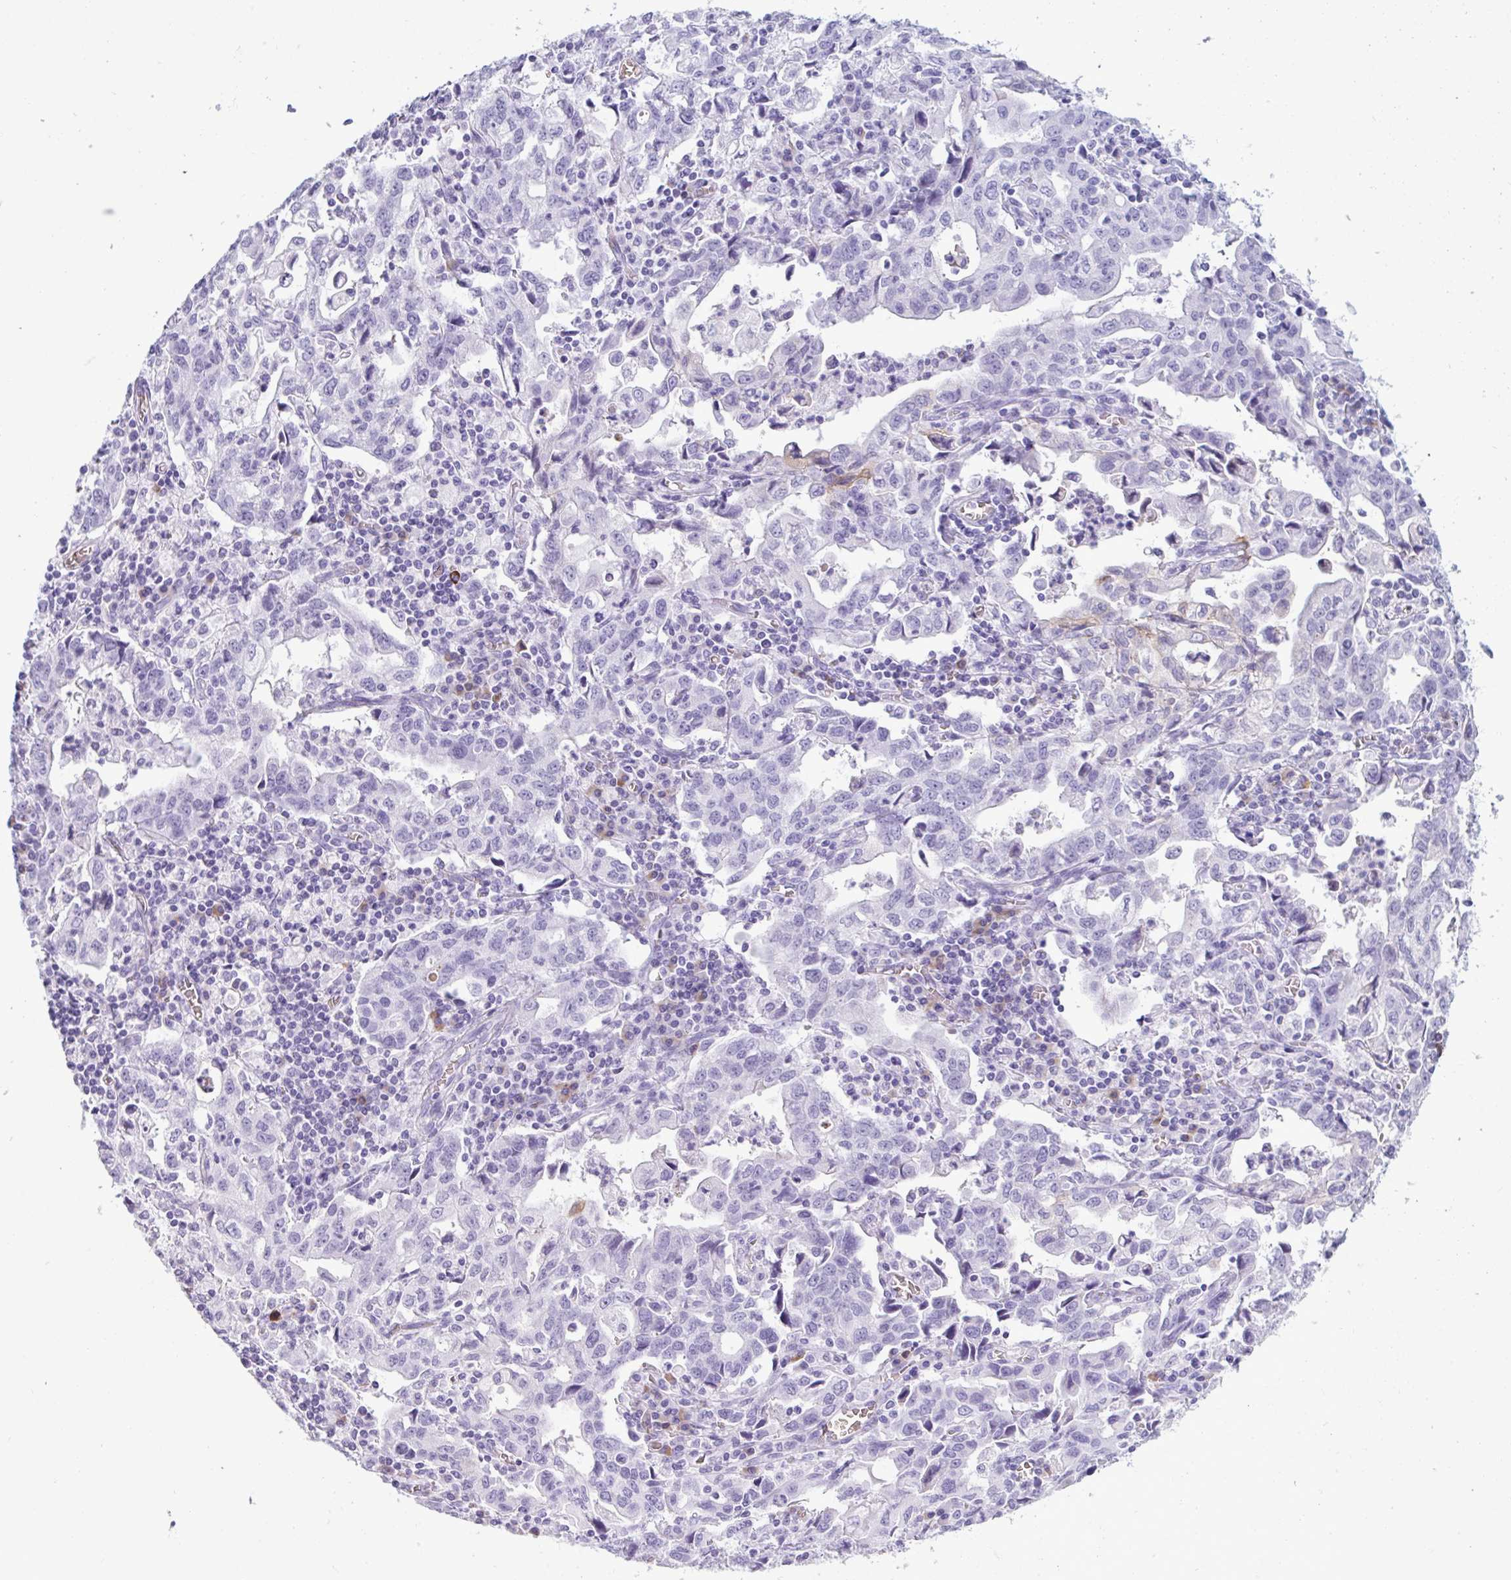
{"staining": {"intensity": "negative", "quantity": "none", "location": "none"}, "tissue": "stomach cancer", "cell_type": "Tumor cells", "image_type": "cancer", "snomed": [{"axis": "morphology", "description": "Adenocarcinoma, NOS"}, {"axis": "topography", "description": "Stomach, upper"}], "caption": "Immunohistochemistry (IHC) micrograph of adenocarcinoma (stomach) stained for a protein (brown), which exhibits no positivity in tumor cells.", "gene": "SLC2A1", "patient": {"sex": "male", "age": 85}}